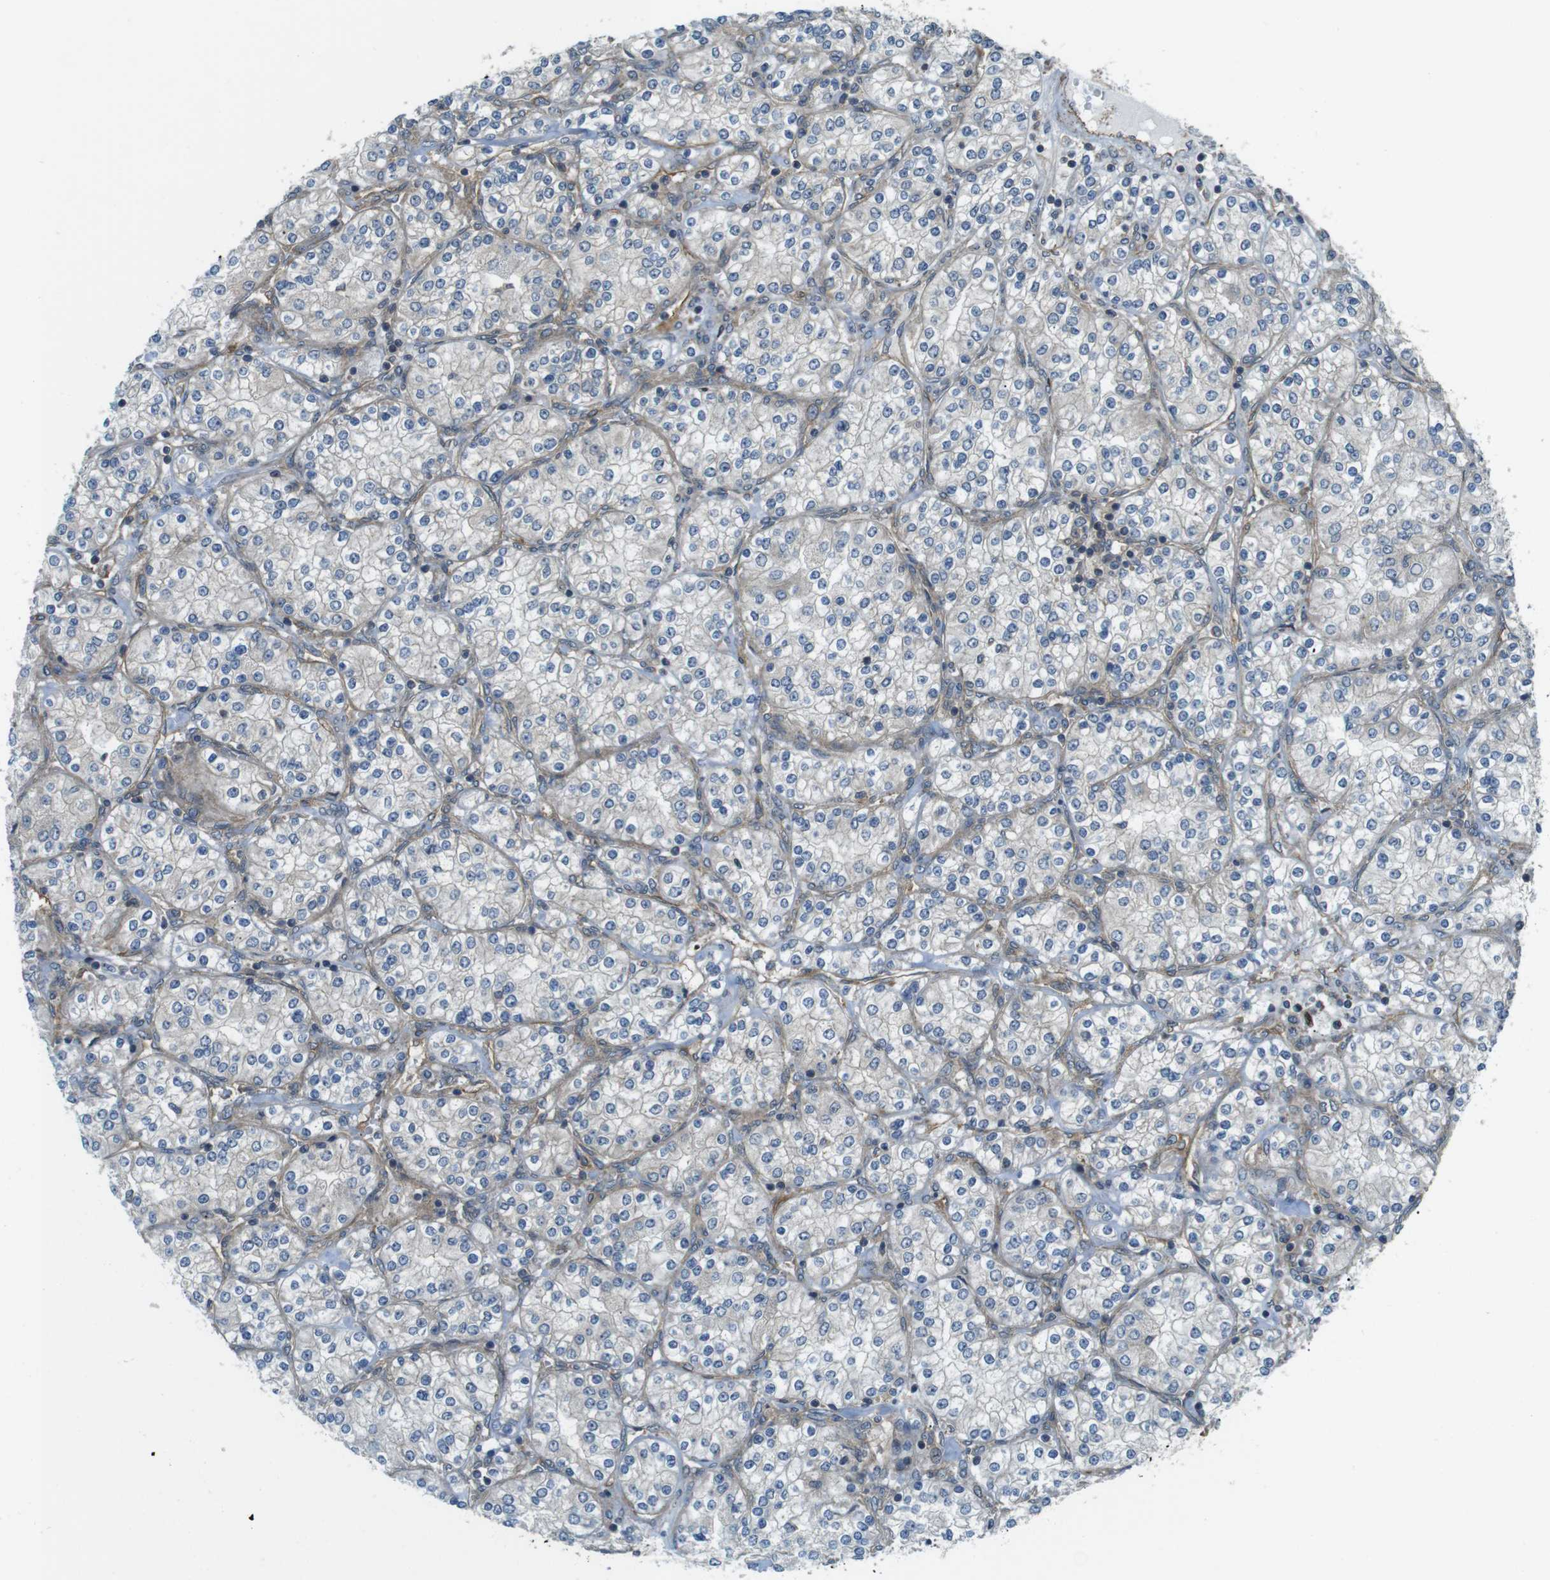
{"staining": {"intensity": "negative", "quantity": "none", "location": "none"}, "tissue": "renal cancer", "cell_type": "Tumor cells", "image_type": "cancer", "snomed": [{"axis": "morphology", "description": "Adenocarcinoma, NOS"}, {"axis": "topography", "description": "Kidney"}], "caption": "This is an immunohistochemistry (IHC) image of renal cancer (adenocarcinoma). There is no staining in tumor cells.", "gene": "TSC1", "patient": {"sex": "male", "age": 77}}